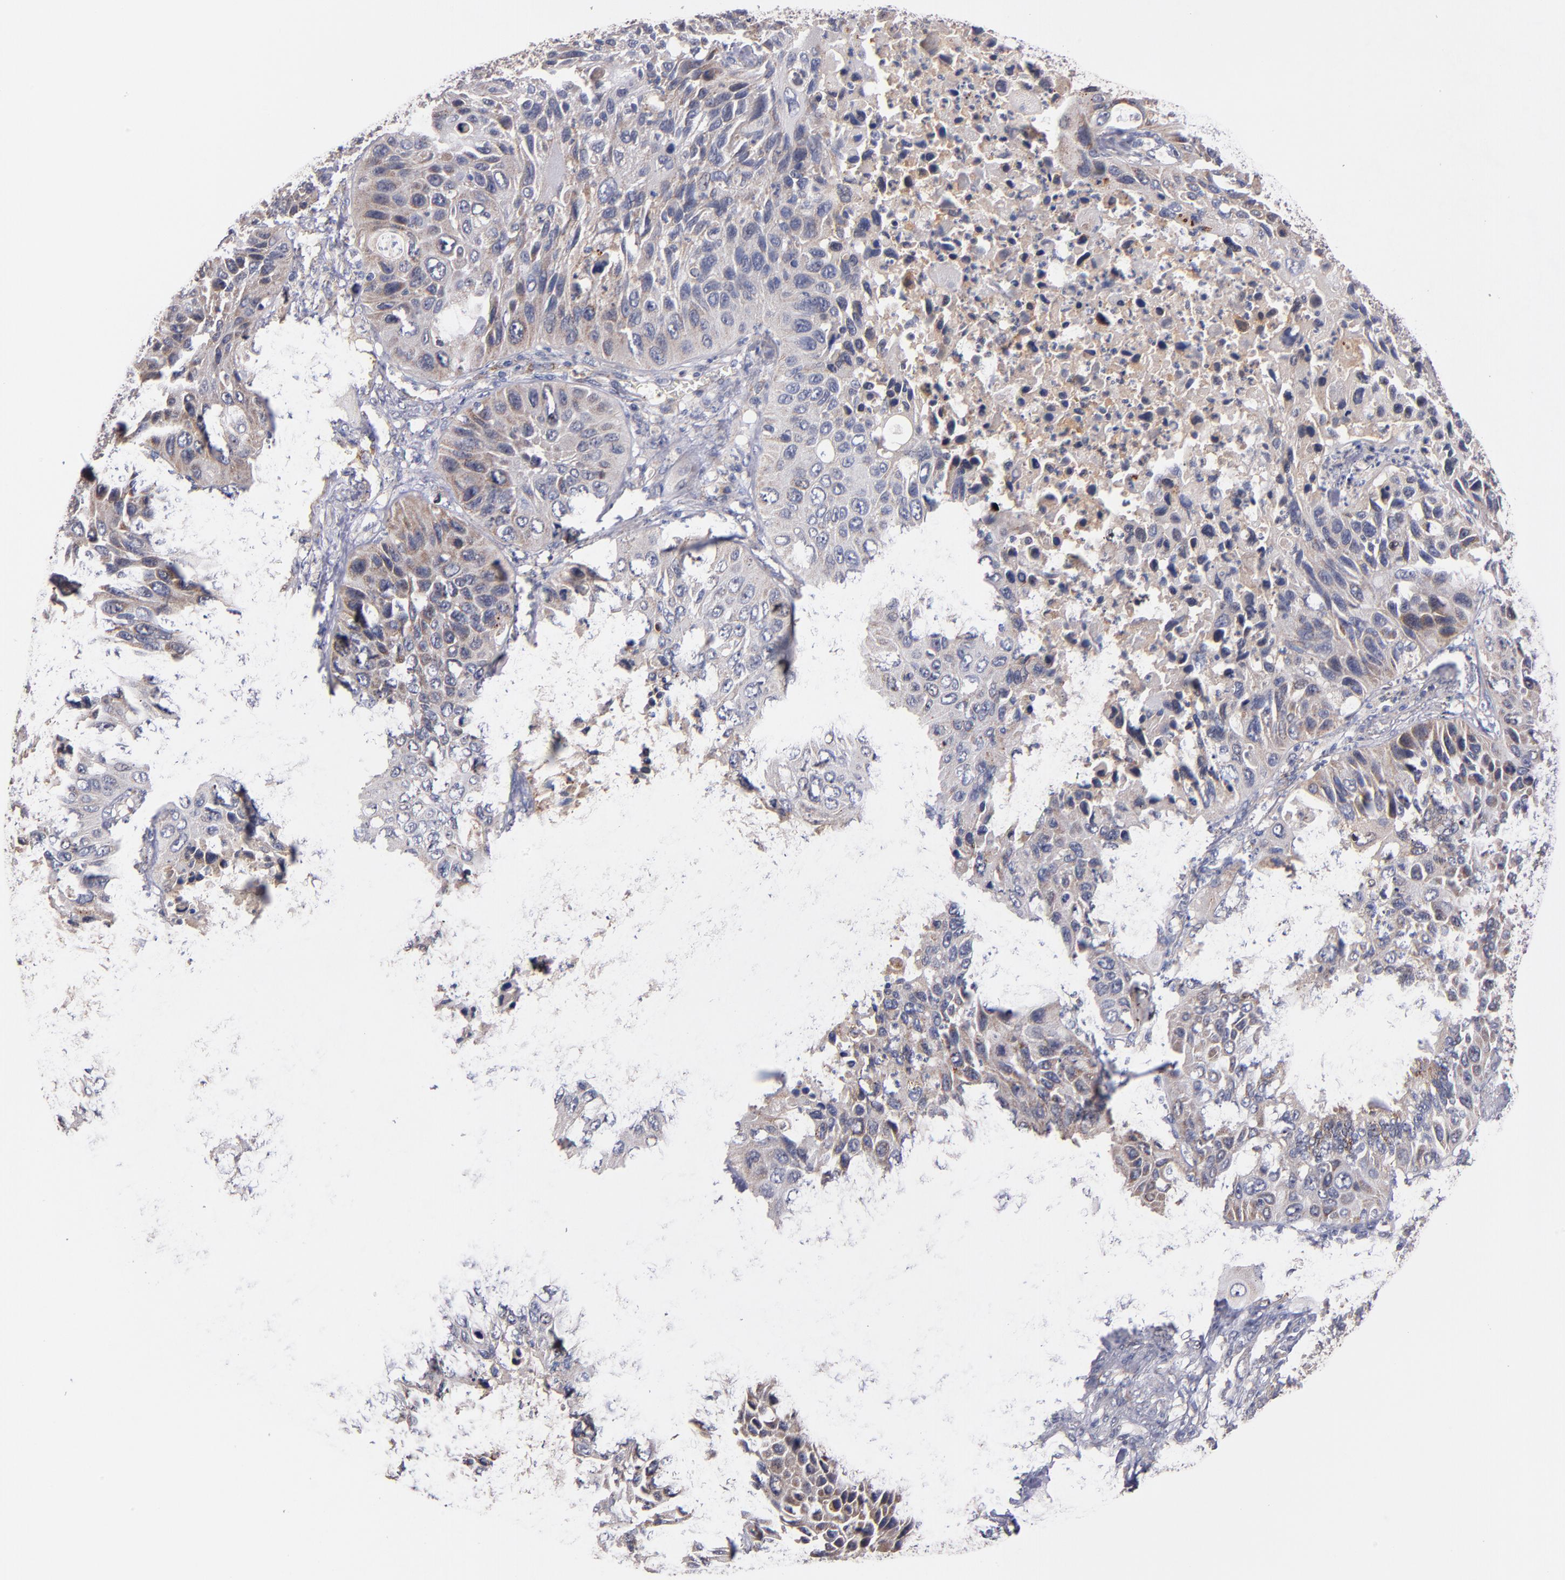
{"staining": {"intensity": "weak", "quantity": "<25%", "location": "cytoplasmic/membranous"}, "tissue": "lung cancer", "cell_type": "Tumor cells", "image_type": "cancer", "snomed": [{"axis": "morphology", "description": "Squamous cell carcinoma, NOS"}, {"axis": "topography", "description": "Lung"}], "caption": "The immunohistochemistry photomicrograph has no significant positivity in tumor cells of lung squamous cell carcinoma tissue.", "gene": "DIABLO", "patient": {"sex": "female", "age": 76}}